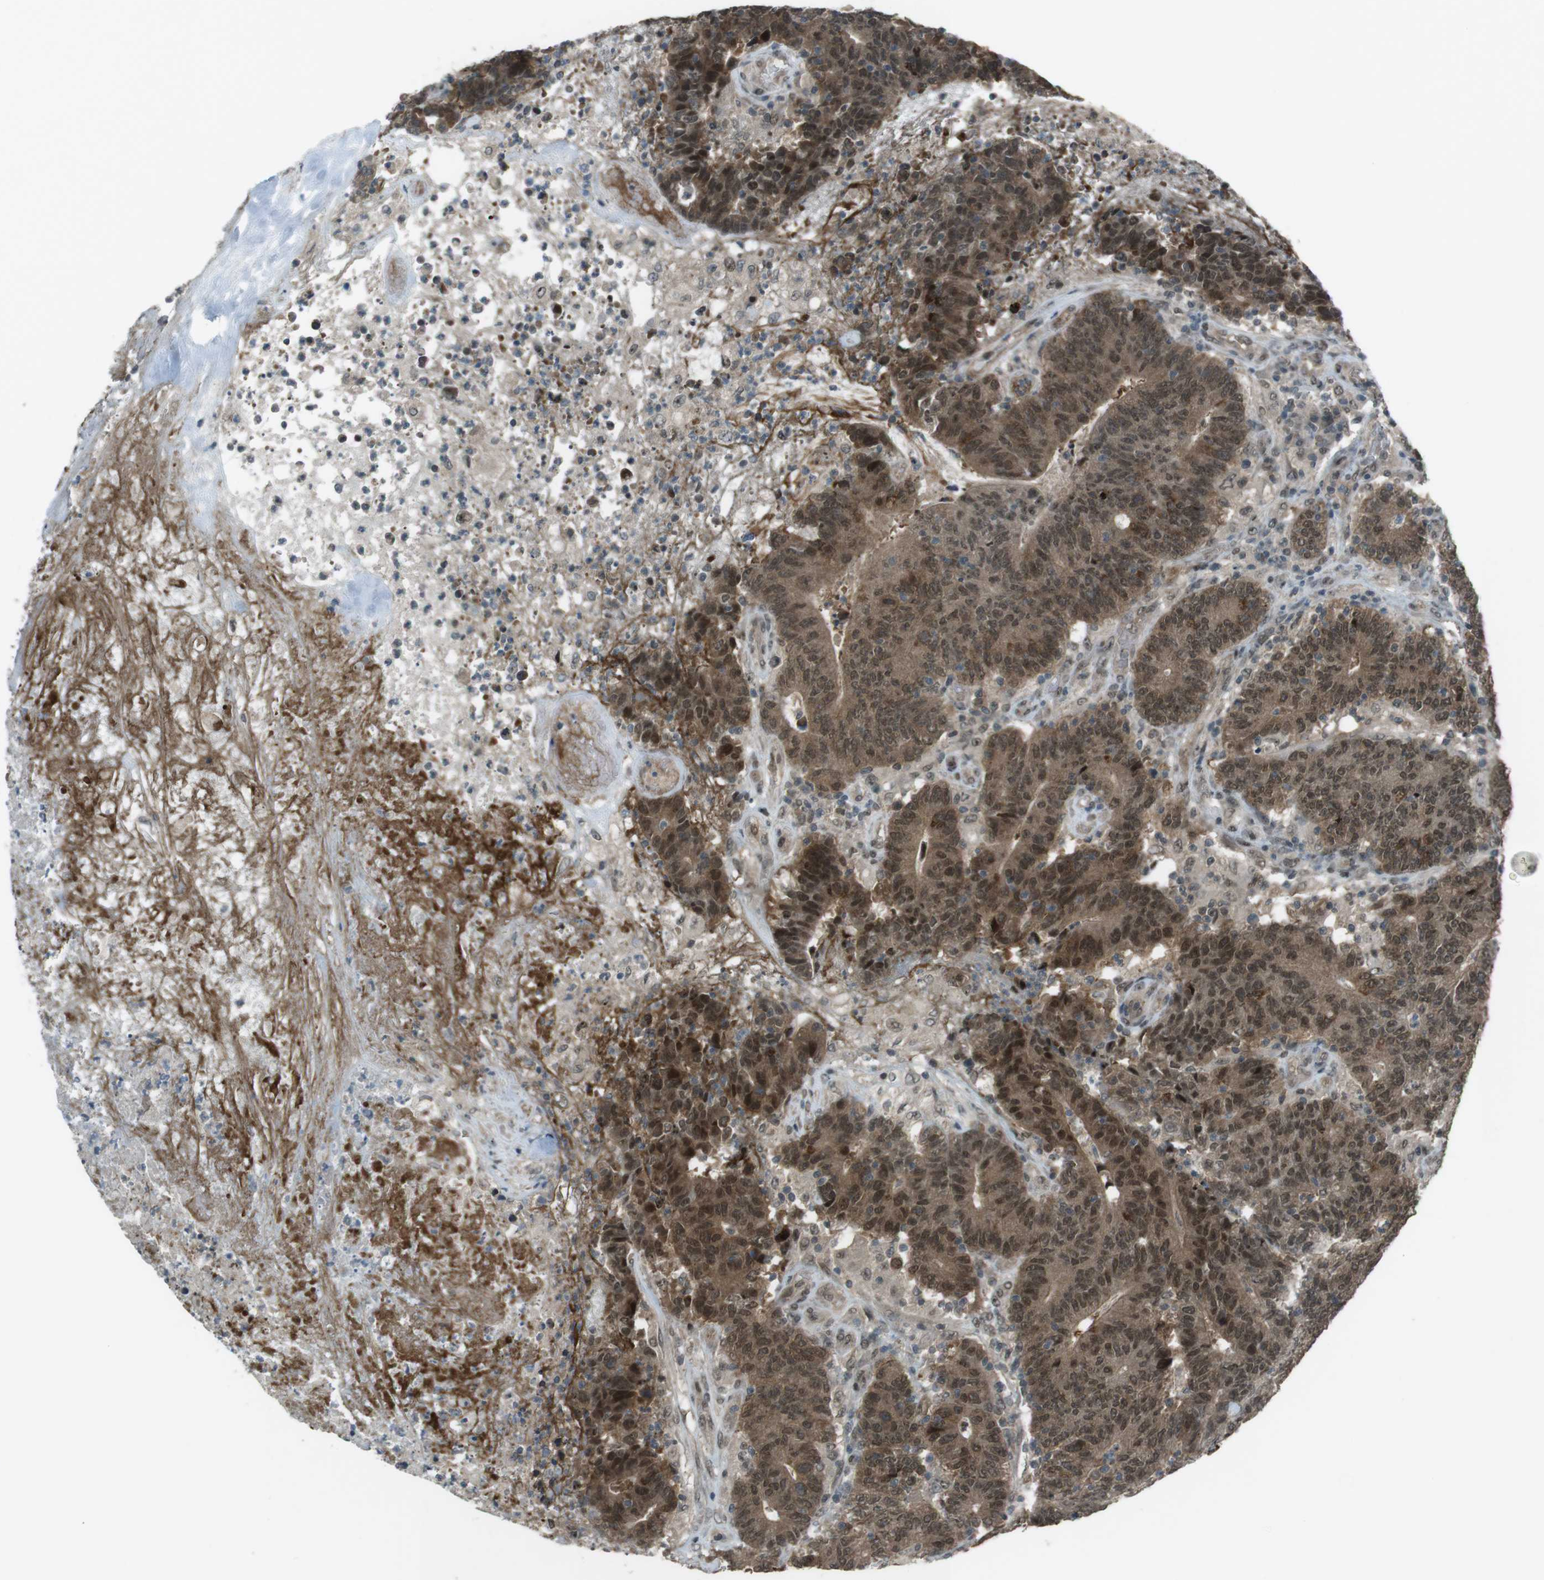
{"staining": {"intensity": "moderate", "quantity": ">75%", "location": "cytoplasmic/membranous,nuclear"}, "tissue": "colorectal cancer", "cell_type": "Tumor cells", "image_type": "cancer", "snomed": [{"axis": "morphology", "description": "Normal tissue, NOS"}, {"axis": "morphology", "description": "Adenocarcinoma, NOS"}, {"axis": "topography", "description": "Colon"}], "caption": "Human colorectal adenocarcinoma stained with a protein marker shows moderate staining in tumor cells.", "gene": "SLITRK5", "patient": {"sex": "female", "age": 75}}